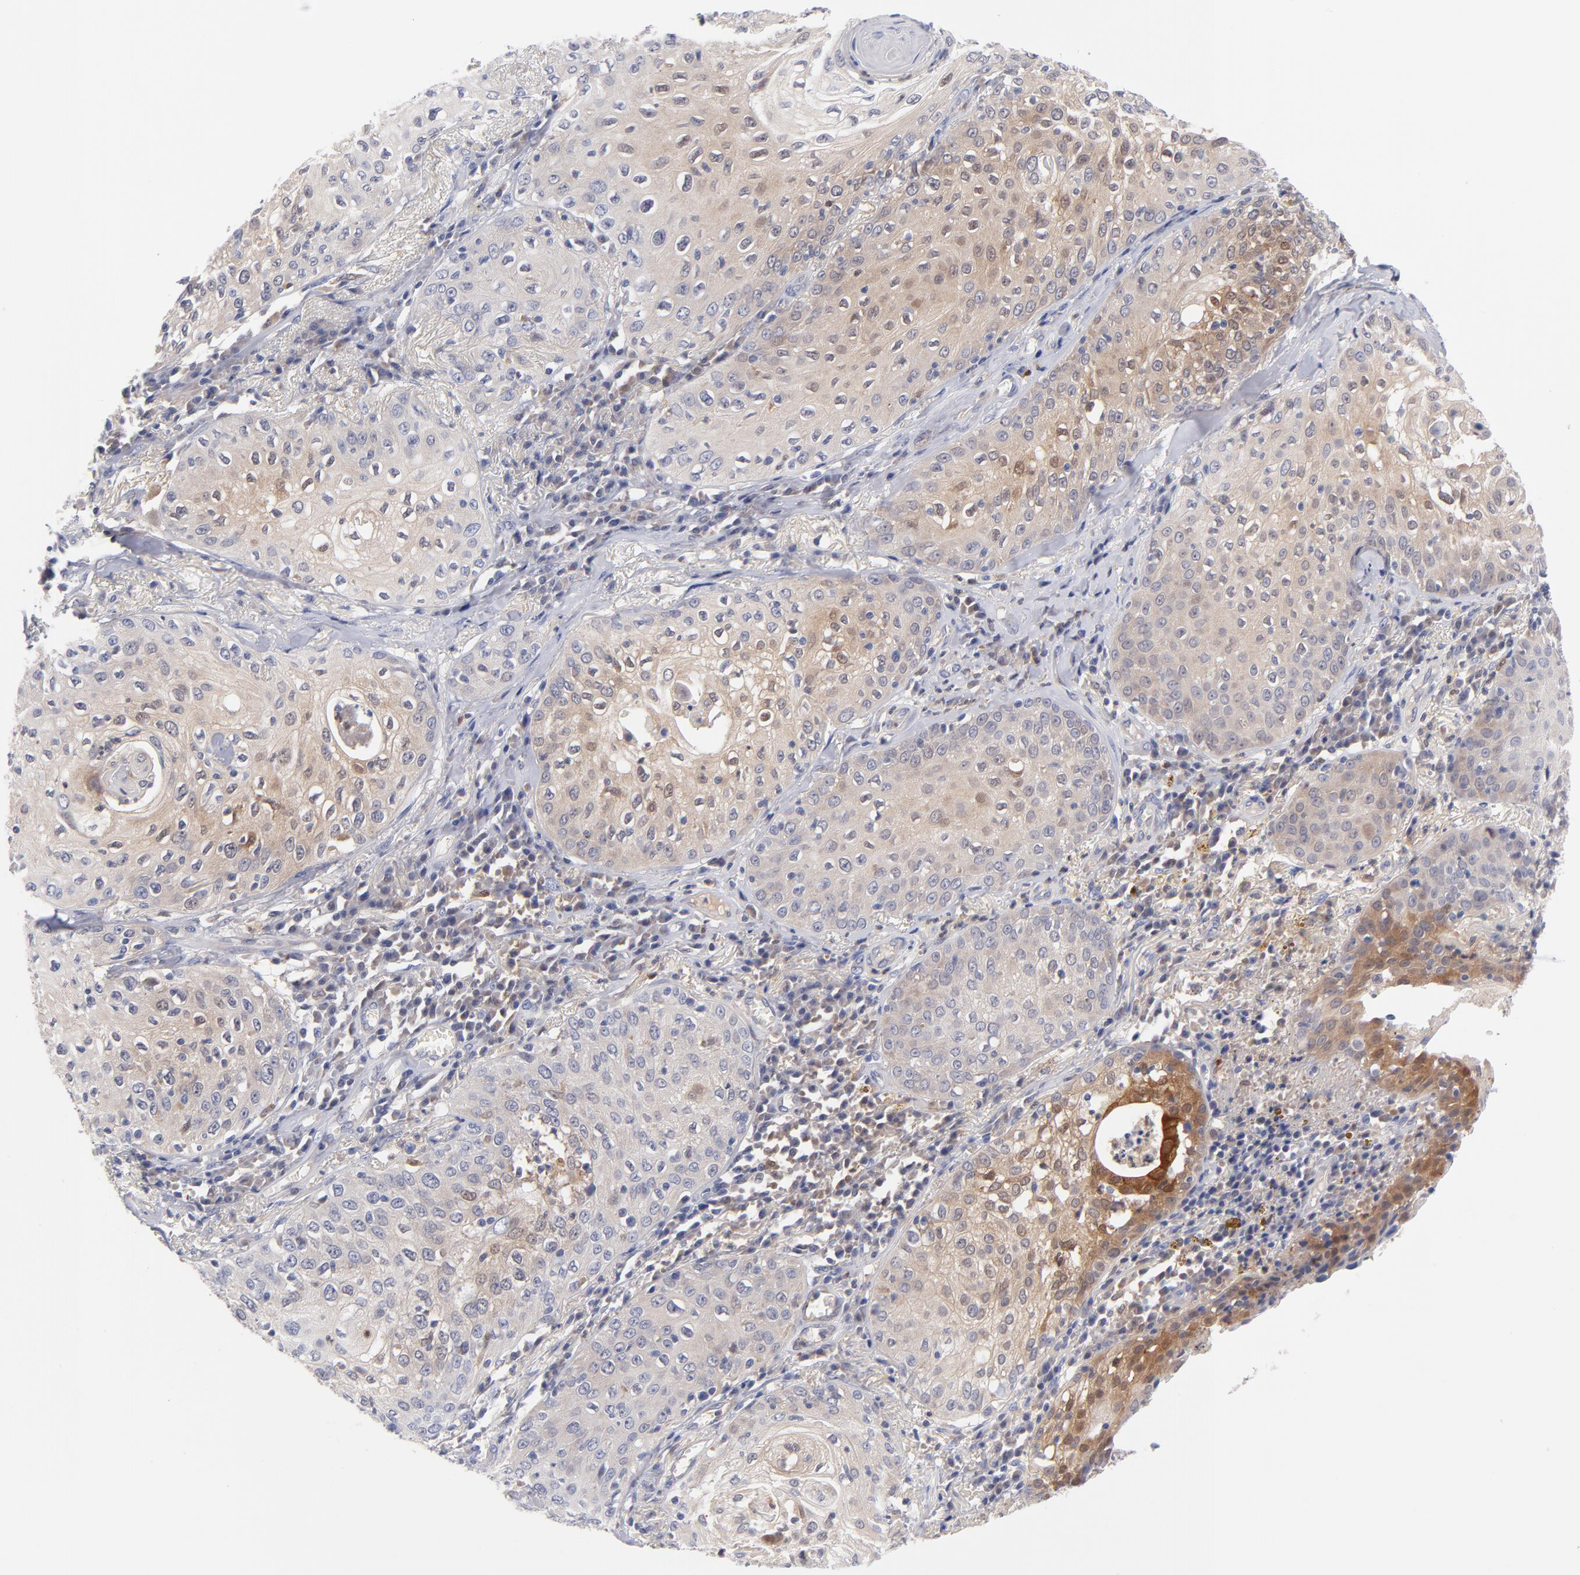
{"staining": {"intensity": "weak", "quantity": "25%-75%", "location": "cytoplasmic/membranous"}, "tissue": "skin cancer", "cell_type": "Tumor cells", "image_type": "cancer", "snomed": [{"axis": "morphology", "description": "Squamous cell carcinoma, NOS"}, {"axis": "topography", "description": "Skin"}], "caption": "Immunohistochemical staining of human squamous cell carcinoma (skin) shows weak cytoplasmic/membranous protein positivity in approximately 25%-75% of tumor cells.", "gene": "BID", "patient": {"sex": "male", "age": 65}}